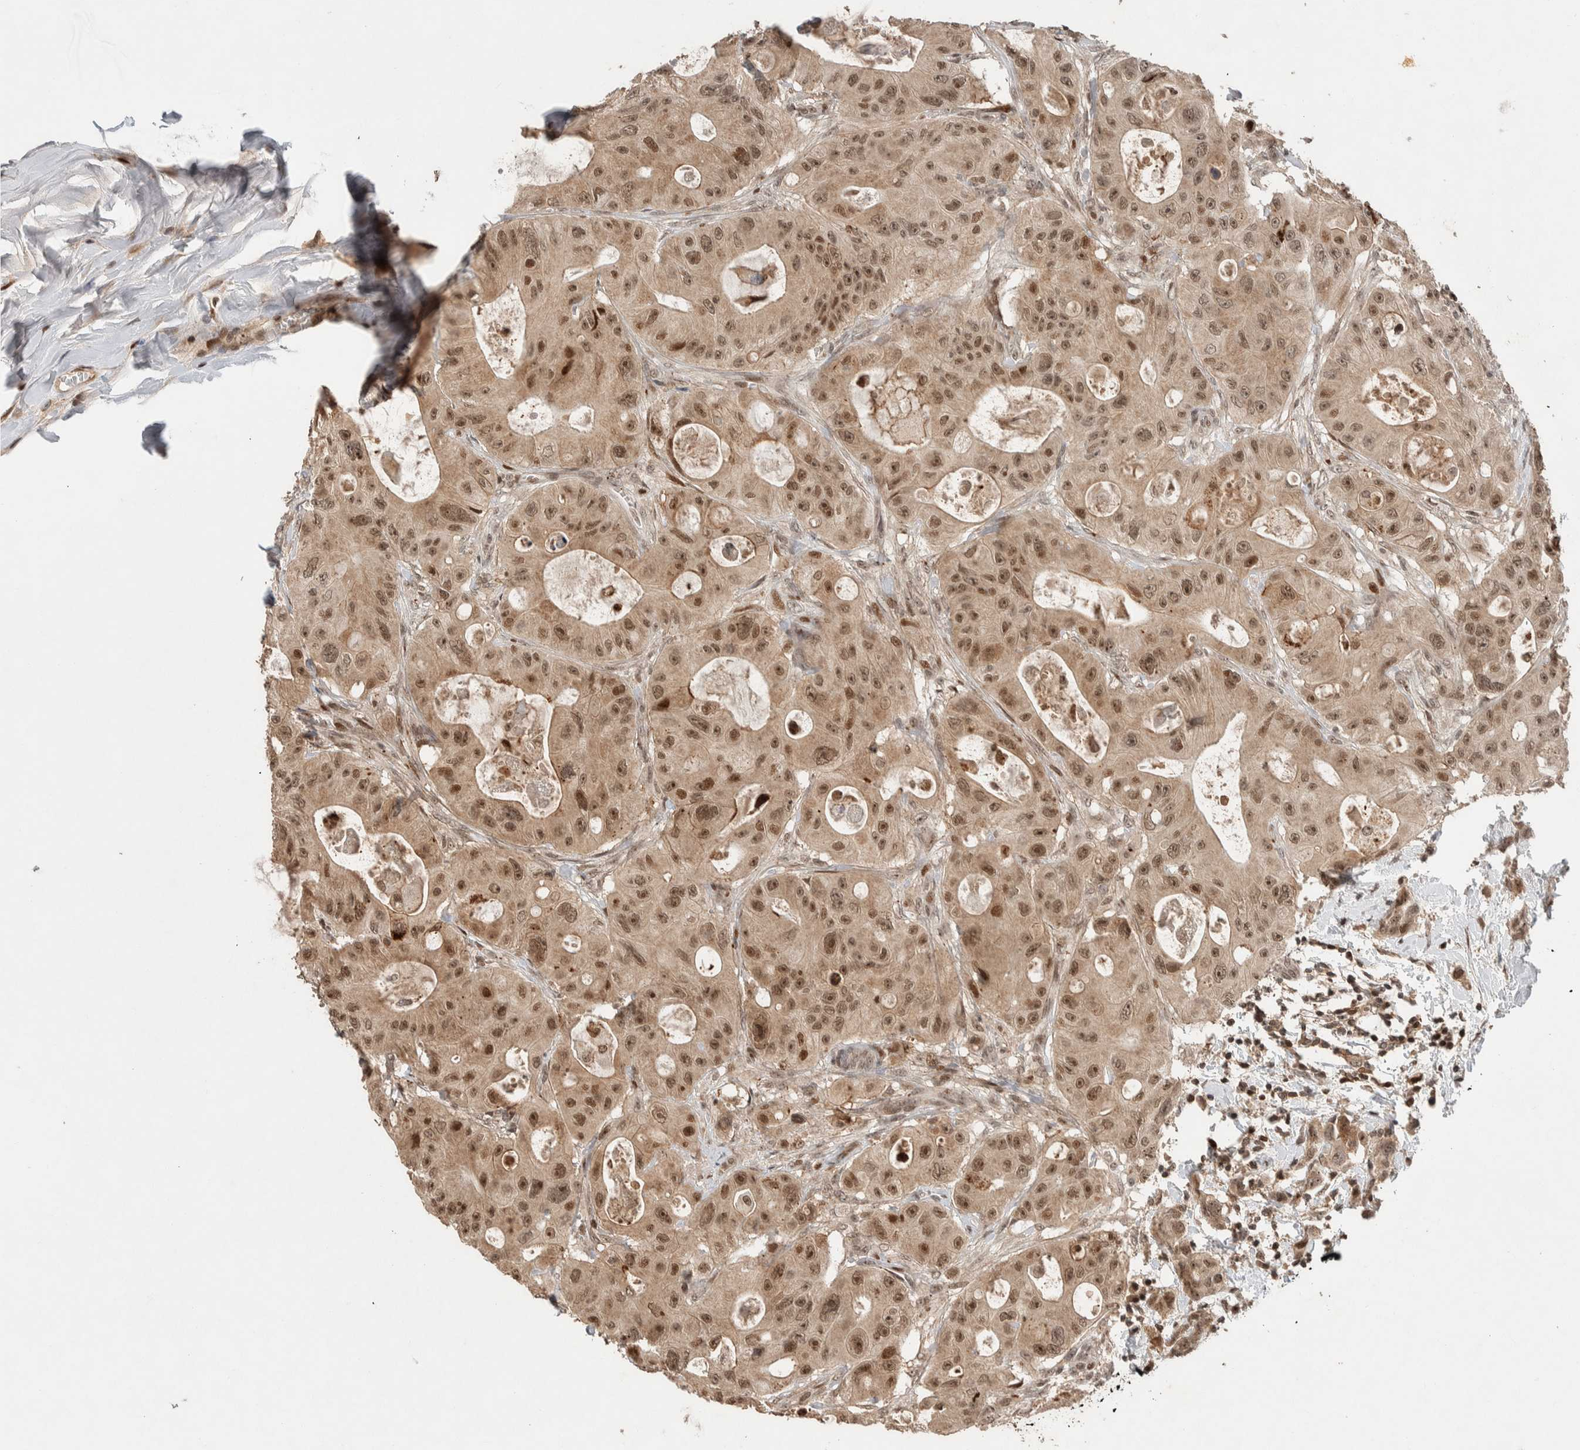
{"staining": {"intensity": "weak", "quantity": ">75%", "location": "nuclear"}, "tissue": "colorectal cancer", "cell_type": "Tumor cells", "image_type": "cancer", "snomed": [{"axis": "morphology", "description": "Adenocarcinoma, NOS"}, {"axis": "topography", "description": "Colon"}], "caption": "Colorectal adenocarcinoma tissue displays weak nuclear expression in approximately >75% of tumor cells", "gene": "ZNF521", "patient": {"sex": "female", "age": 46}}